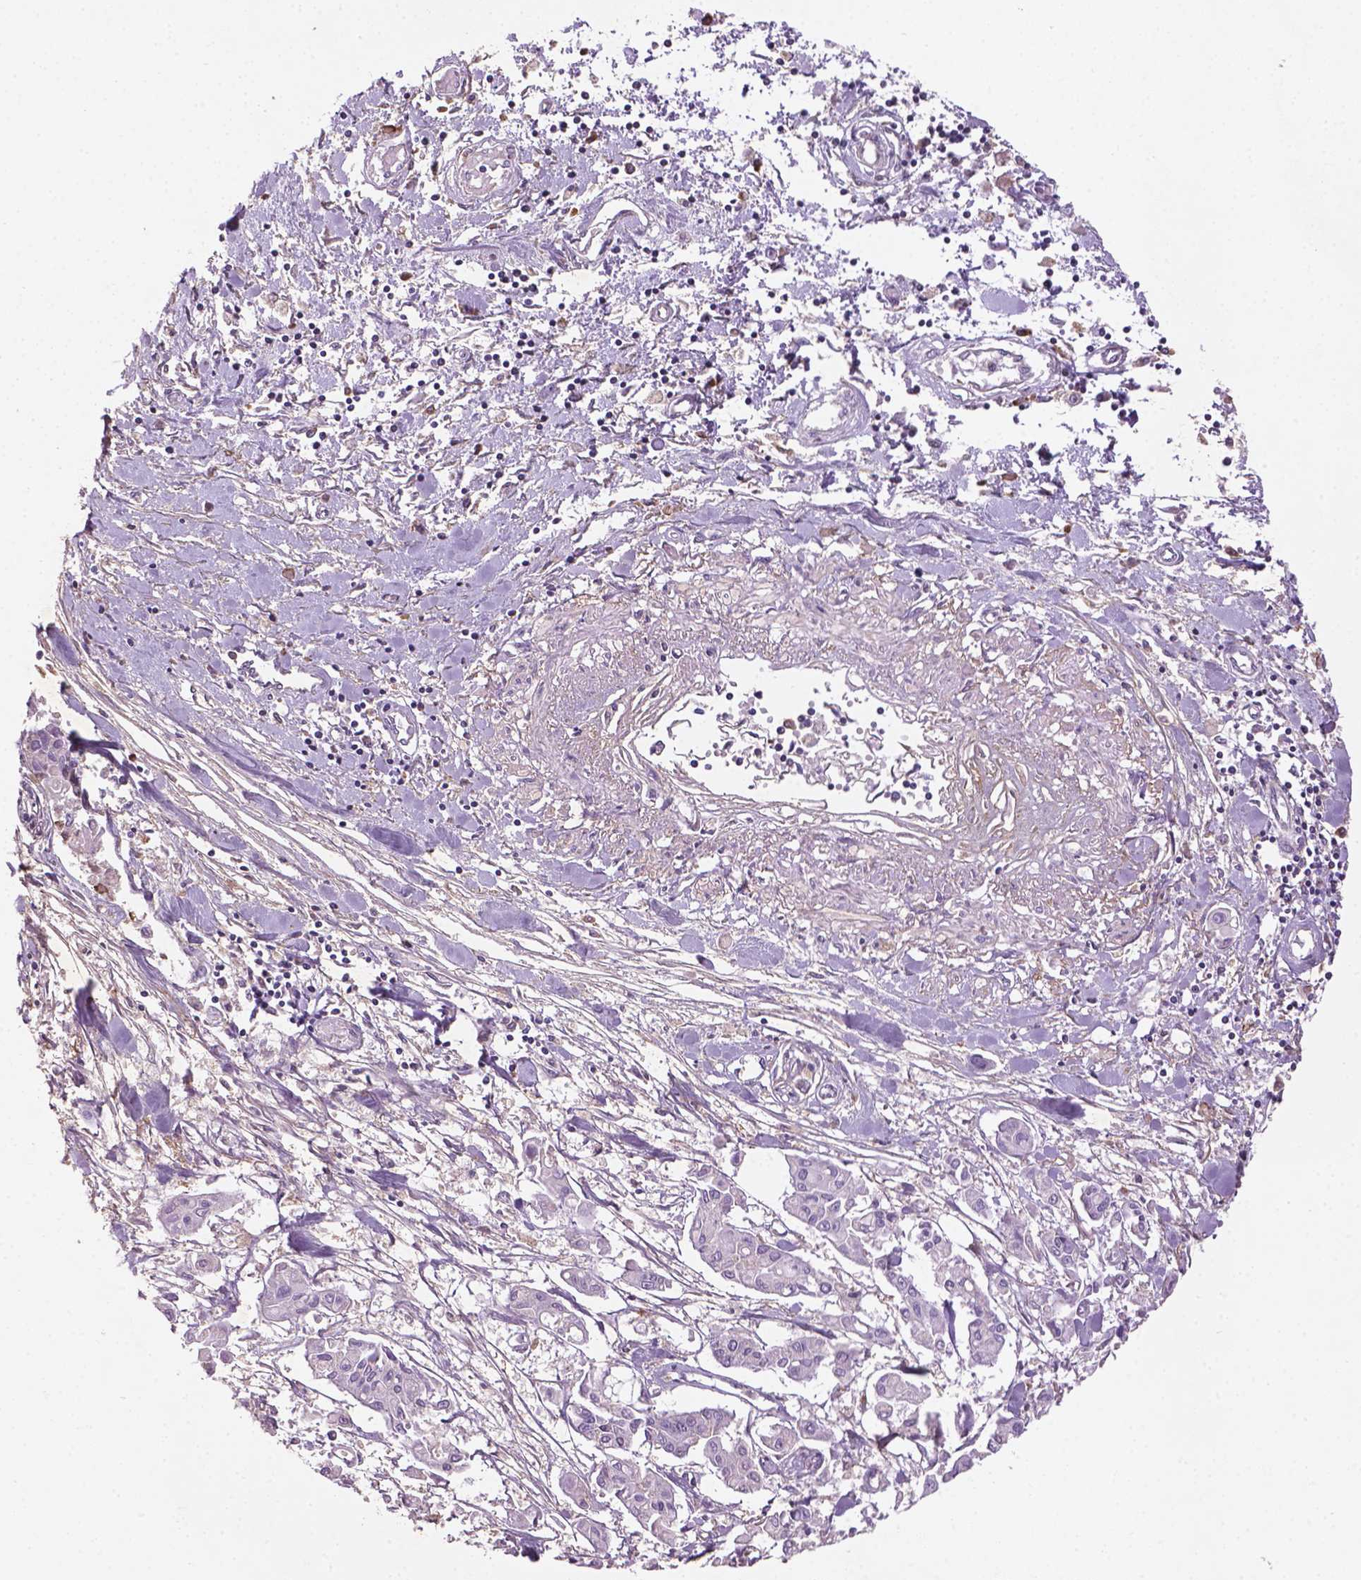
{"staining": {"intensity": "negative", "quantity": "none", "location": "none"}, "tissue": "pancreatic cancer", "cell_type": "Tumor cells", "image_type": "cancer", "snomed": [{"axis": "morphology", "description": "Adenocarcinoma, NOS"}, {"axis": "topography", "description": "Pancreas"}], "caption": "Tumor cells show no significant protein staining in adenocarcinoma (pancreatic).", "gene": "LRRC3C", "patient": {"sex": "male", "age": 61}}